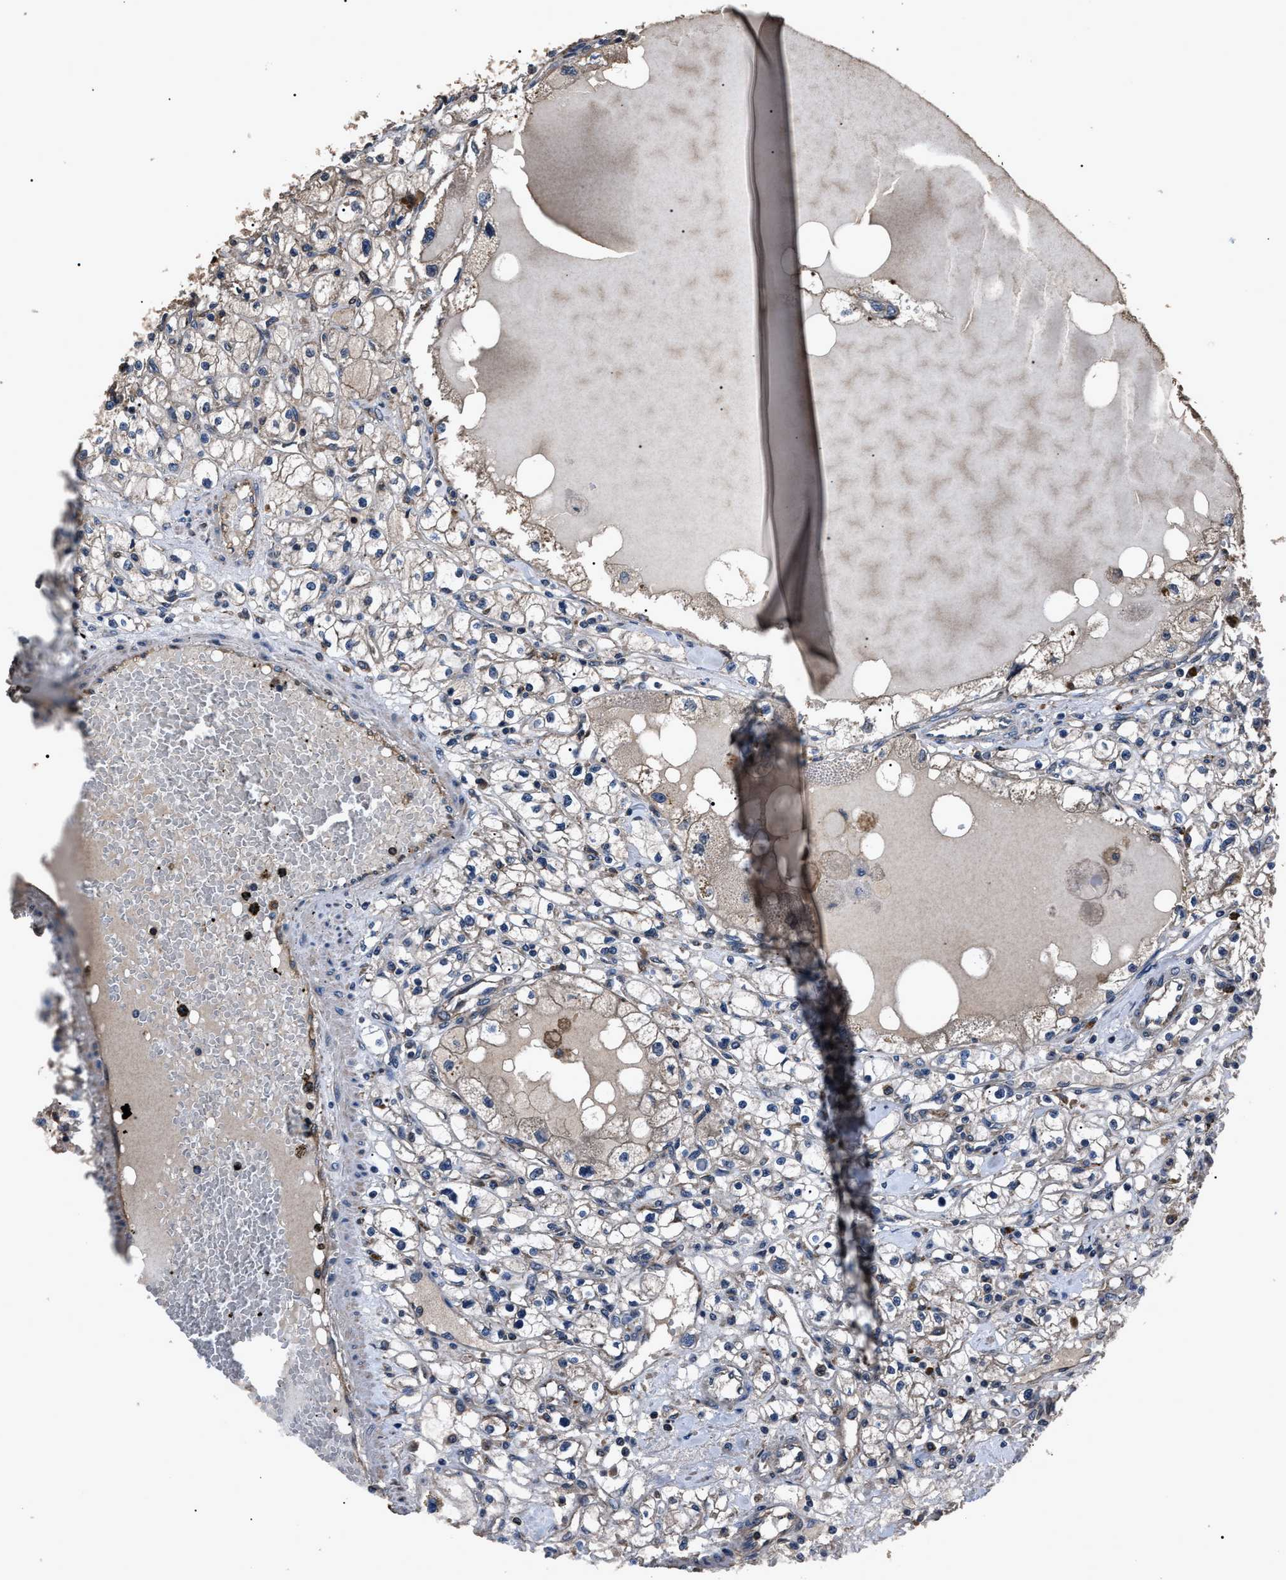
{"staining": {"intensity": "negative", "quantity": "none", "location": "none"}, "tissue": "renal cancer", "cell_type": "Tumor cells", "image_type": "cancer", "snomed": [{"axis": "morphology", "description": "Adenocarcinoma, NOS"}, {"axis": "topography", "description": "Kidney"}], "caption": "Protein analysis of renal adenocarcinoma shows no significant staining in tumor cells. (DAB immunohistochemistry with hematoxylin counter stain).", "gene": "RNF216", "patient": {"sex": "male", "age": 56}}